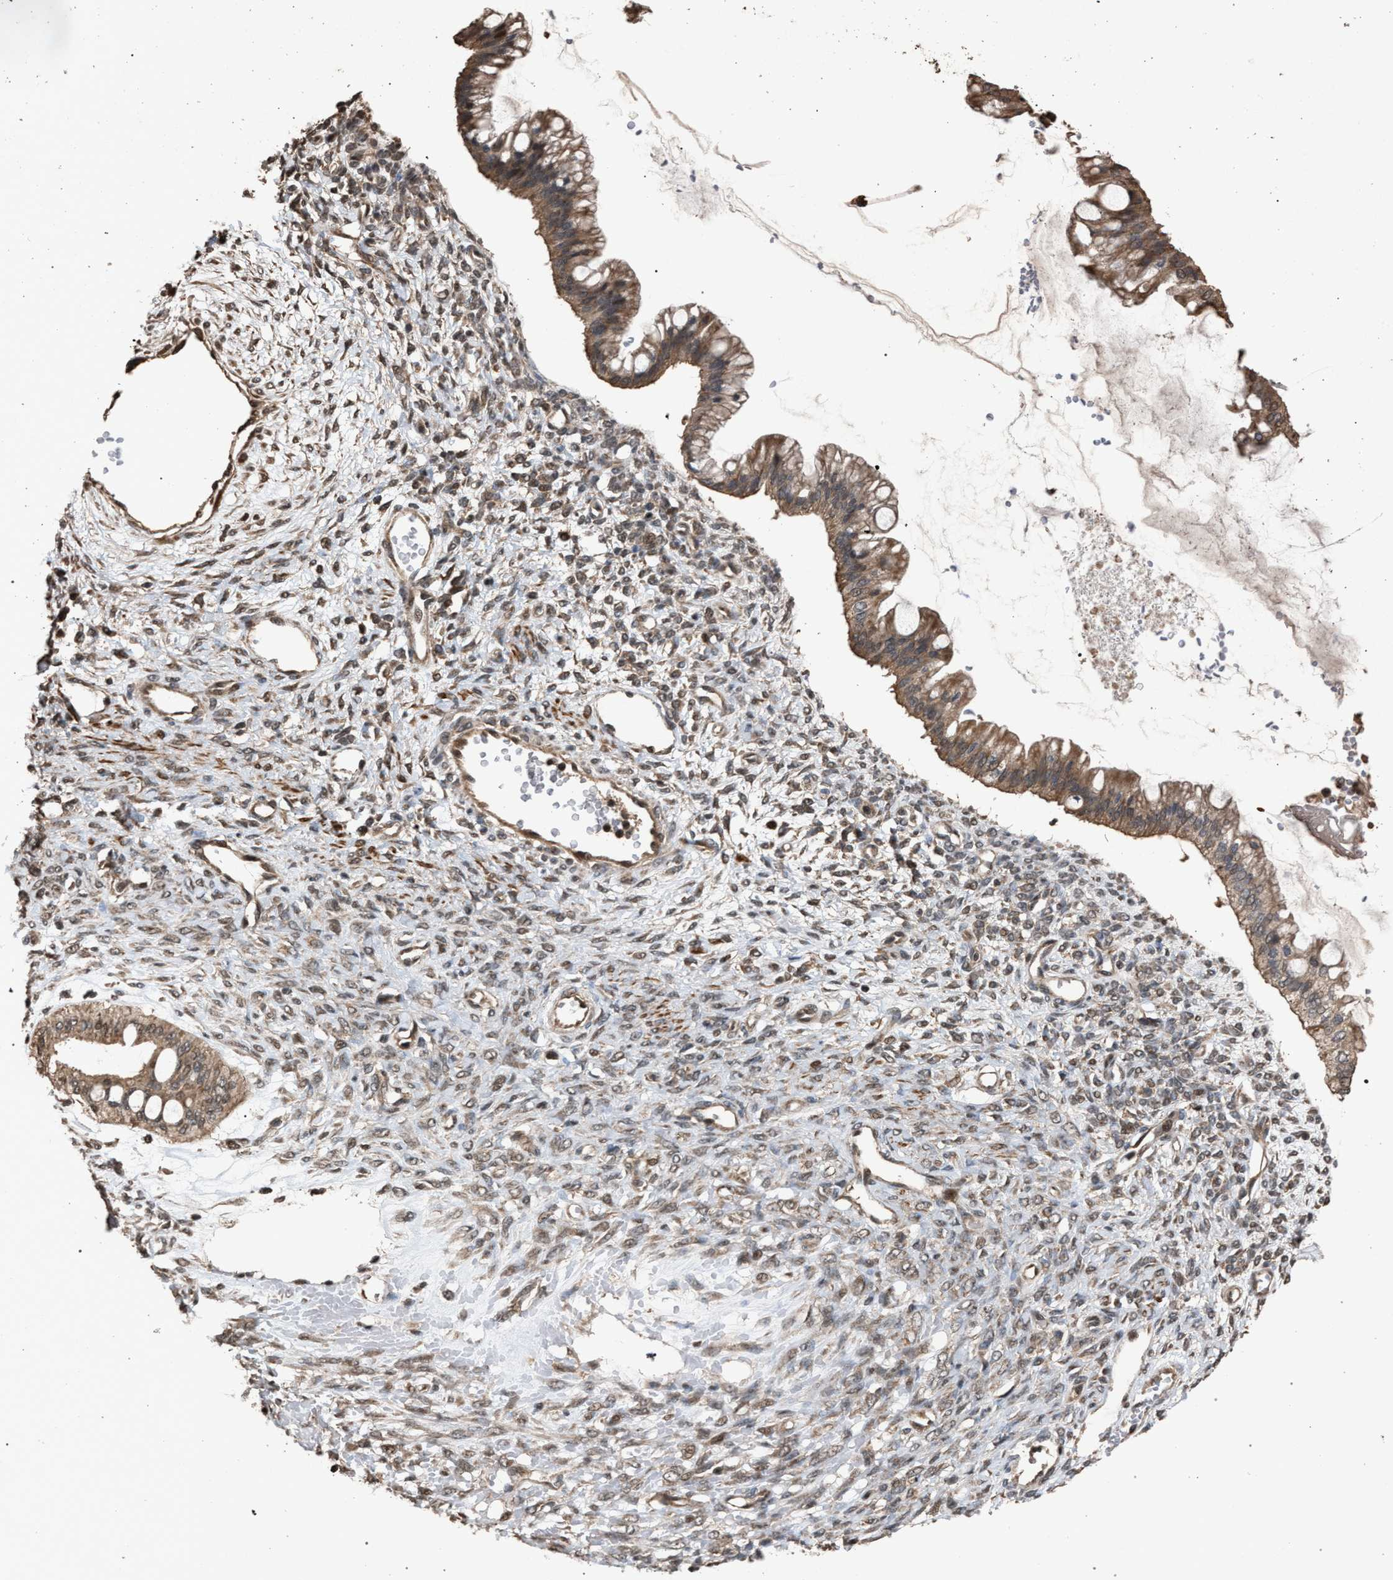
{"staining": {"intensity": "moderate", "quantity": ">75%", "location": "cytoplasmic/membranous"}, "tissue": "ovarian cancer", "cell_type": "Tumor cells", "image_type": "cancer", "snomed": [{"axis": "morphology", "description": "Cystadenocarcinoma, mucinous, NOS"}, {"axis": "topography", "description": "Ovary"}], "caption": "Protein staining of mucinous cystadenocarcinoma (ovarian) tissue shows moderate cytoplasmic/membranous positivity in about >75% of tumor cells.", "gene": "NAA35", "patient": {"sex": "female", "age": 73}}